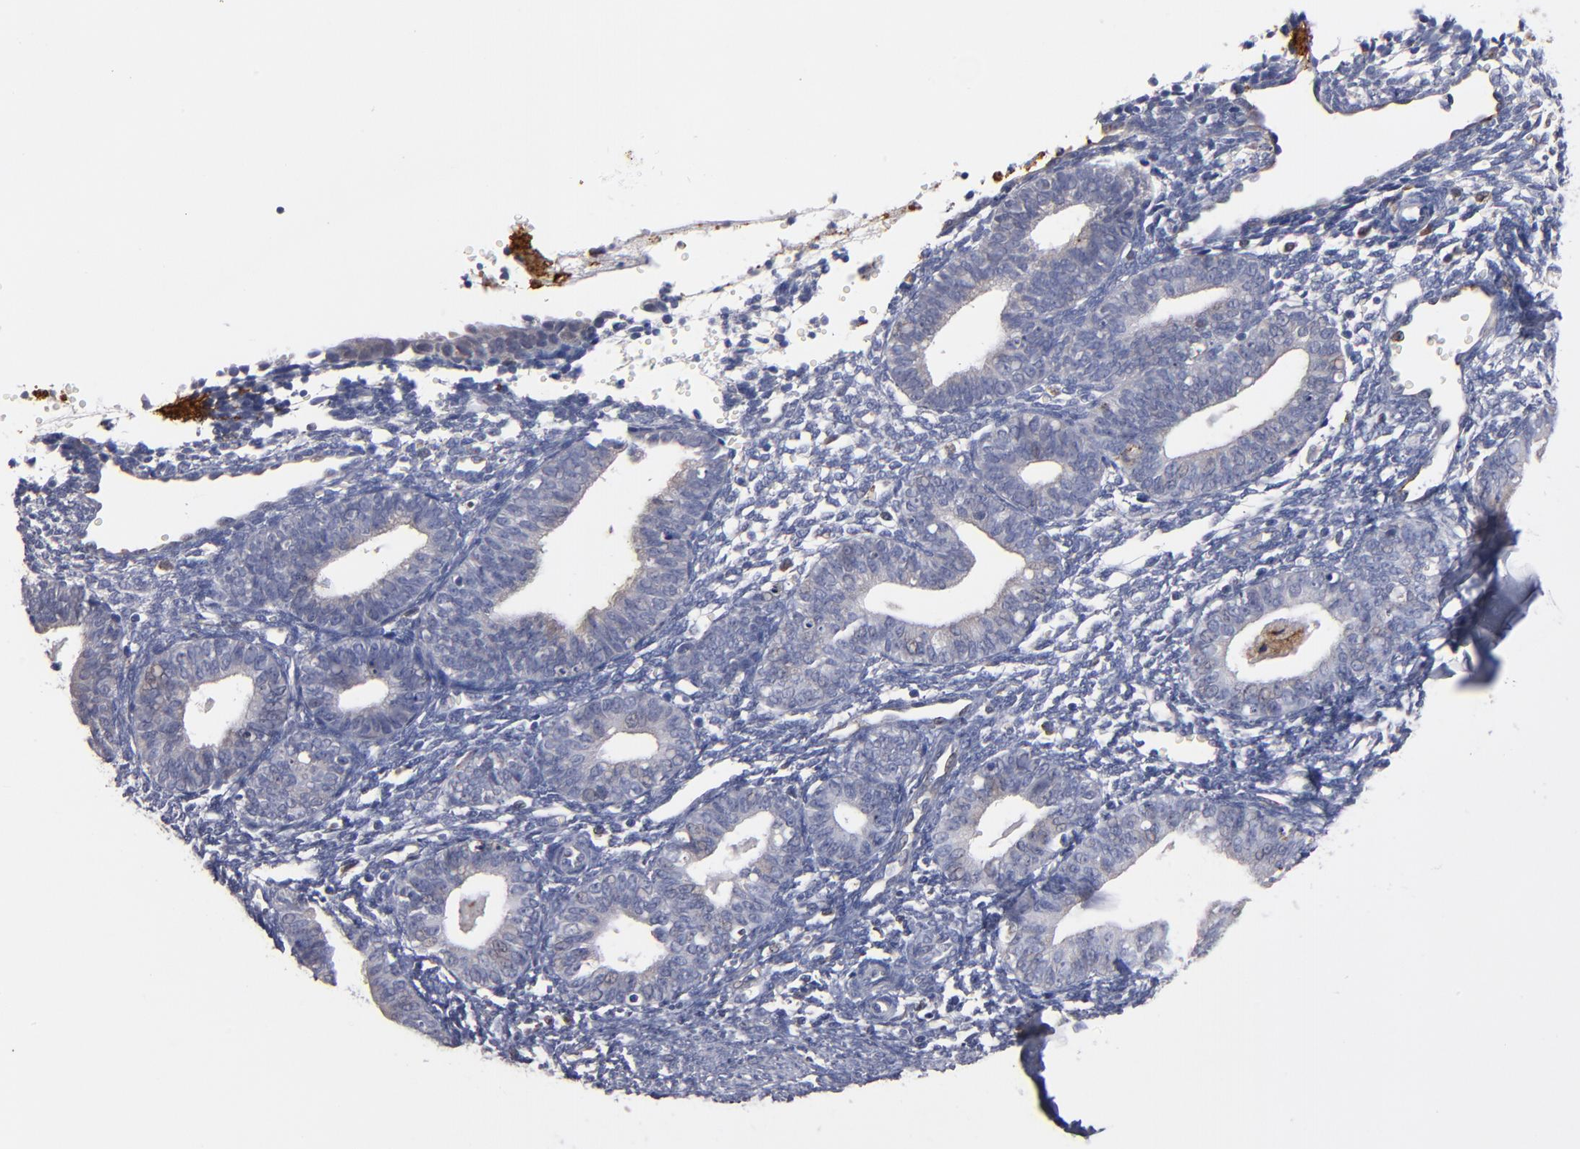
{"staining": {"intensity": "negative", "quantity": "none", "location": "none"}, "tissue": "endometrium", "cell_type": "Cells in endometrial stroma", "image_type": "normal", "snomed": [{"axis": "morphology", "description": "Normal tissue, NOS"}, {"axis": "topography", "description": "Endometrium"}], "caption": "An image of endometrium stained for a protein reveals no brown staining in cells in endometrial stroma.", "gene": "SELP", "patient": {"sex": "female", "age": 61}}